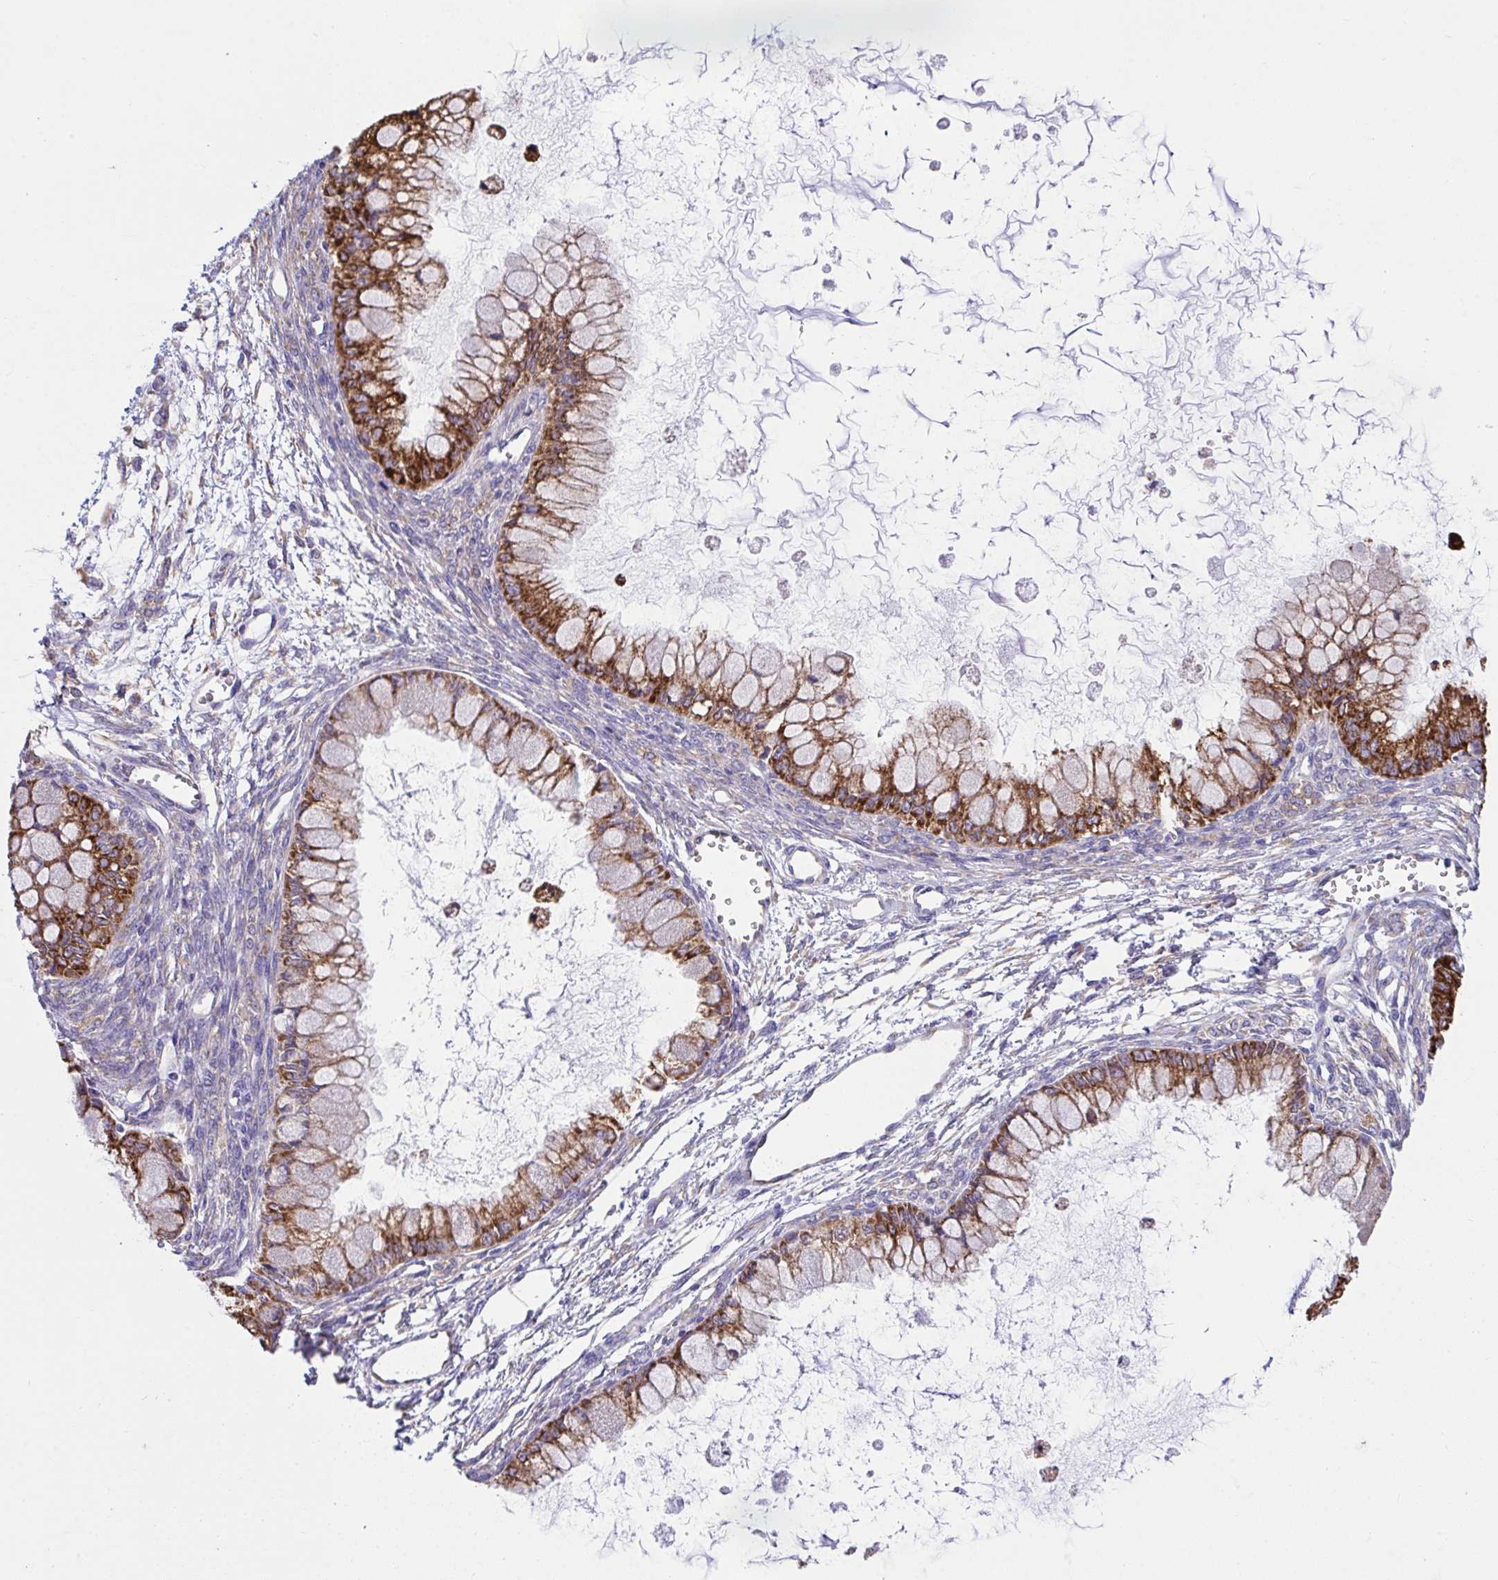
{"staining": {"intensity": "strong", "quantity": ">75%", "location": "cytoplasmic/membranous"}, "tissue": "ovarian cancer", "cell_type": "Tumor cells", "image_type": "cancer", "snomed": [{"axis": "morphology", "description": "Cystadenocarcinoma, mucinous, NOS"}, {"axis": "topography", "description": "Ovary"}], "caption": "Immunohistochemical staining of ovarian mucinous cystadenocarcinoma exhibits strong cytoplasmic/membranous protein positivity in about >75% of tumor cells.", "gene": "ASPH", "patient": {"sex": "female", "age": 34}}